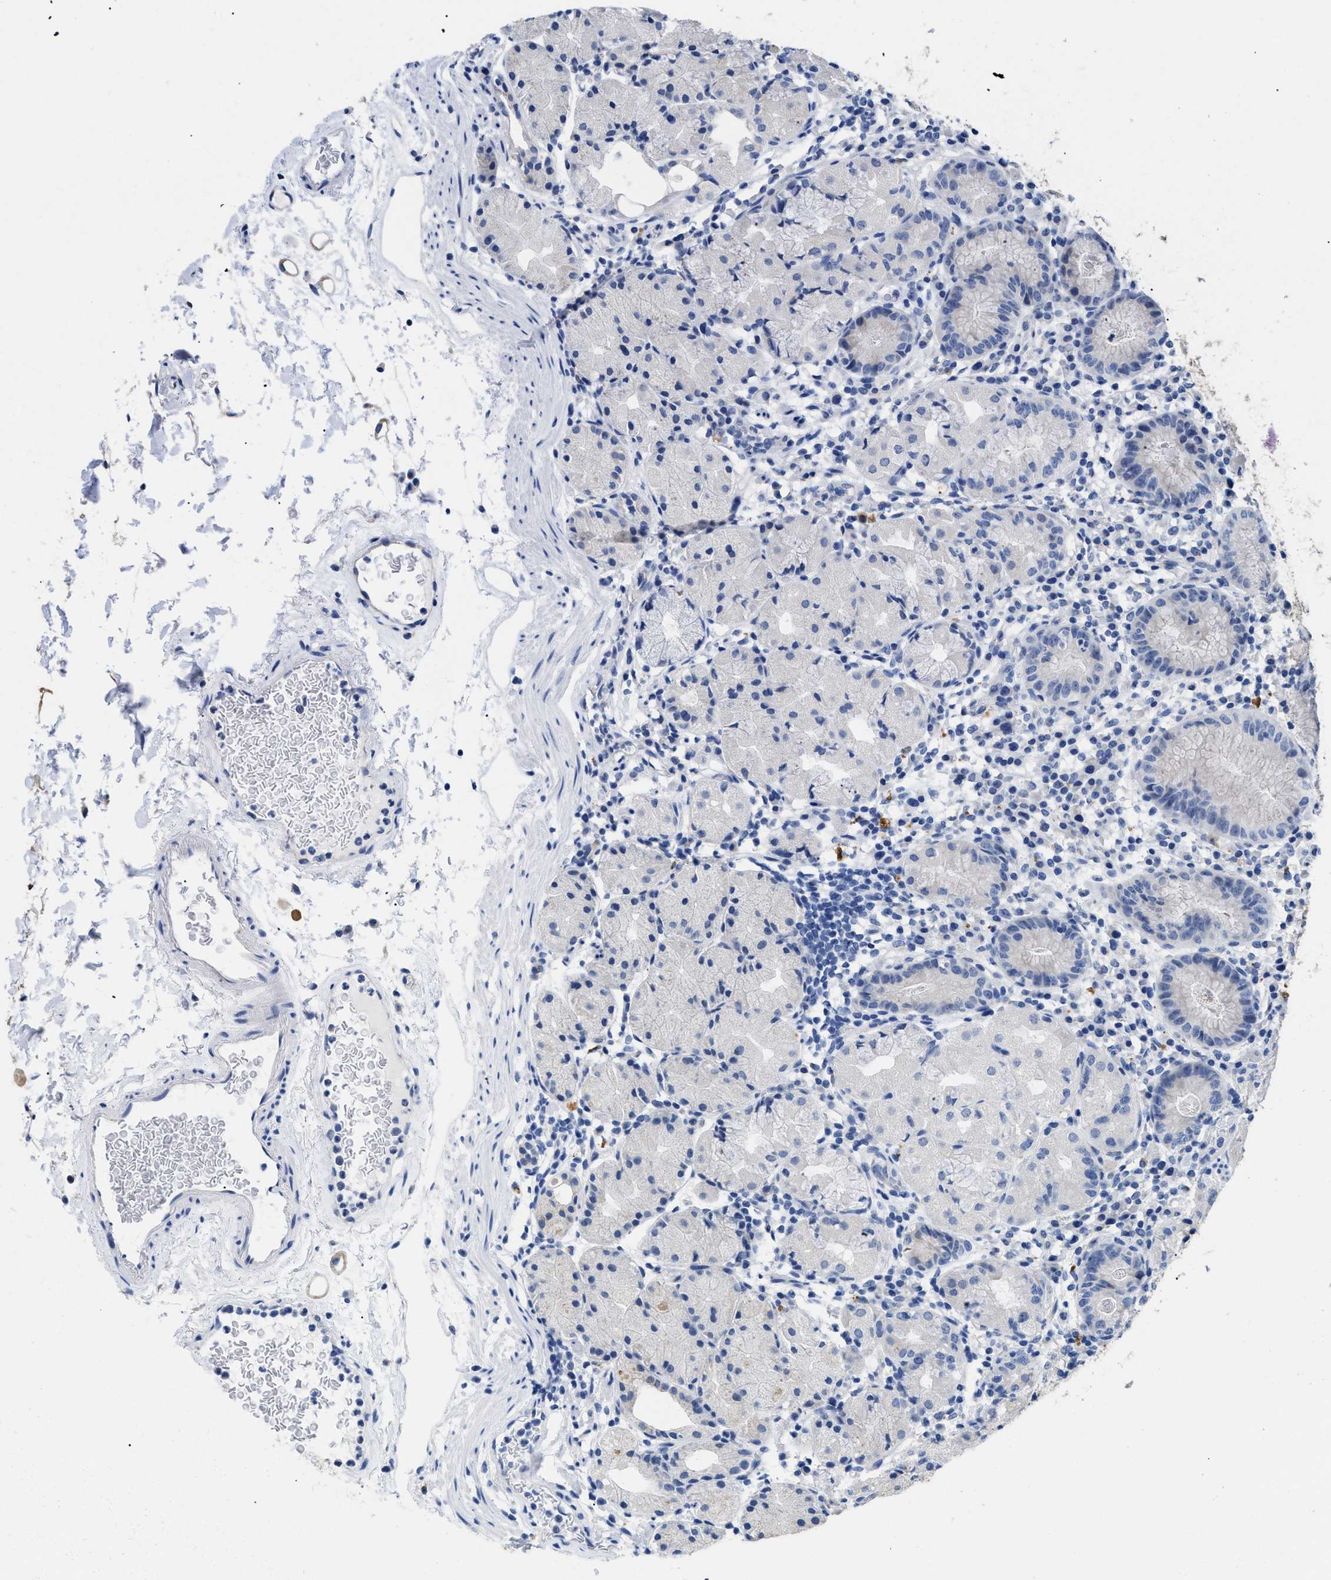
{"staining": {"intensity": "negative", "quantity": "none", "location": "none"}, "tissue": "stomach", "cell_type": "Glandular cells", "image_type": "normal", "snomed": [{"axis": "morphology", "description": "Normal tissue, NOS"}, {"axis": "topography", "description": "Stomach"}, {"axis": "topography", "description": "Stomach, lower"}], "caption": "Immunohistochemistry (IHC) micrograph of unremarkable stomach stained for a protein (brown), which demonstrates no positivity in glandular cells.", "gene": "APOBEC2", "patient": {"sex": "female", "age": 75}}